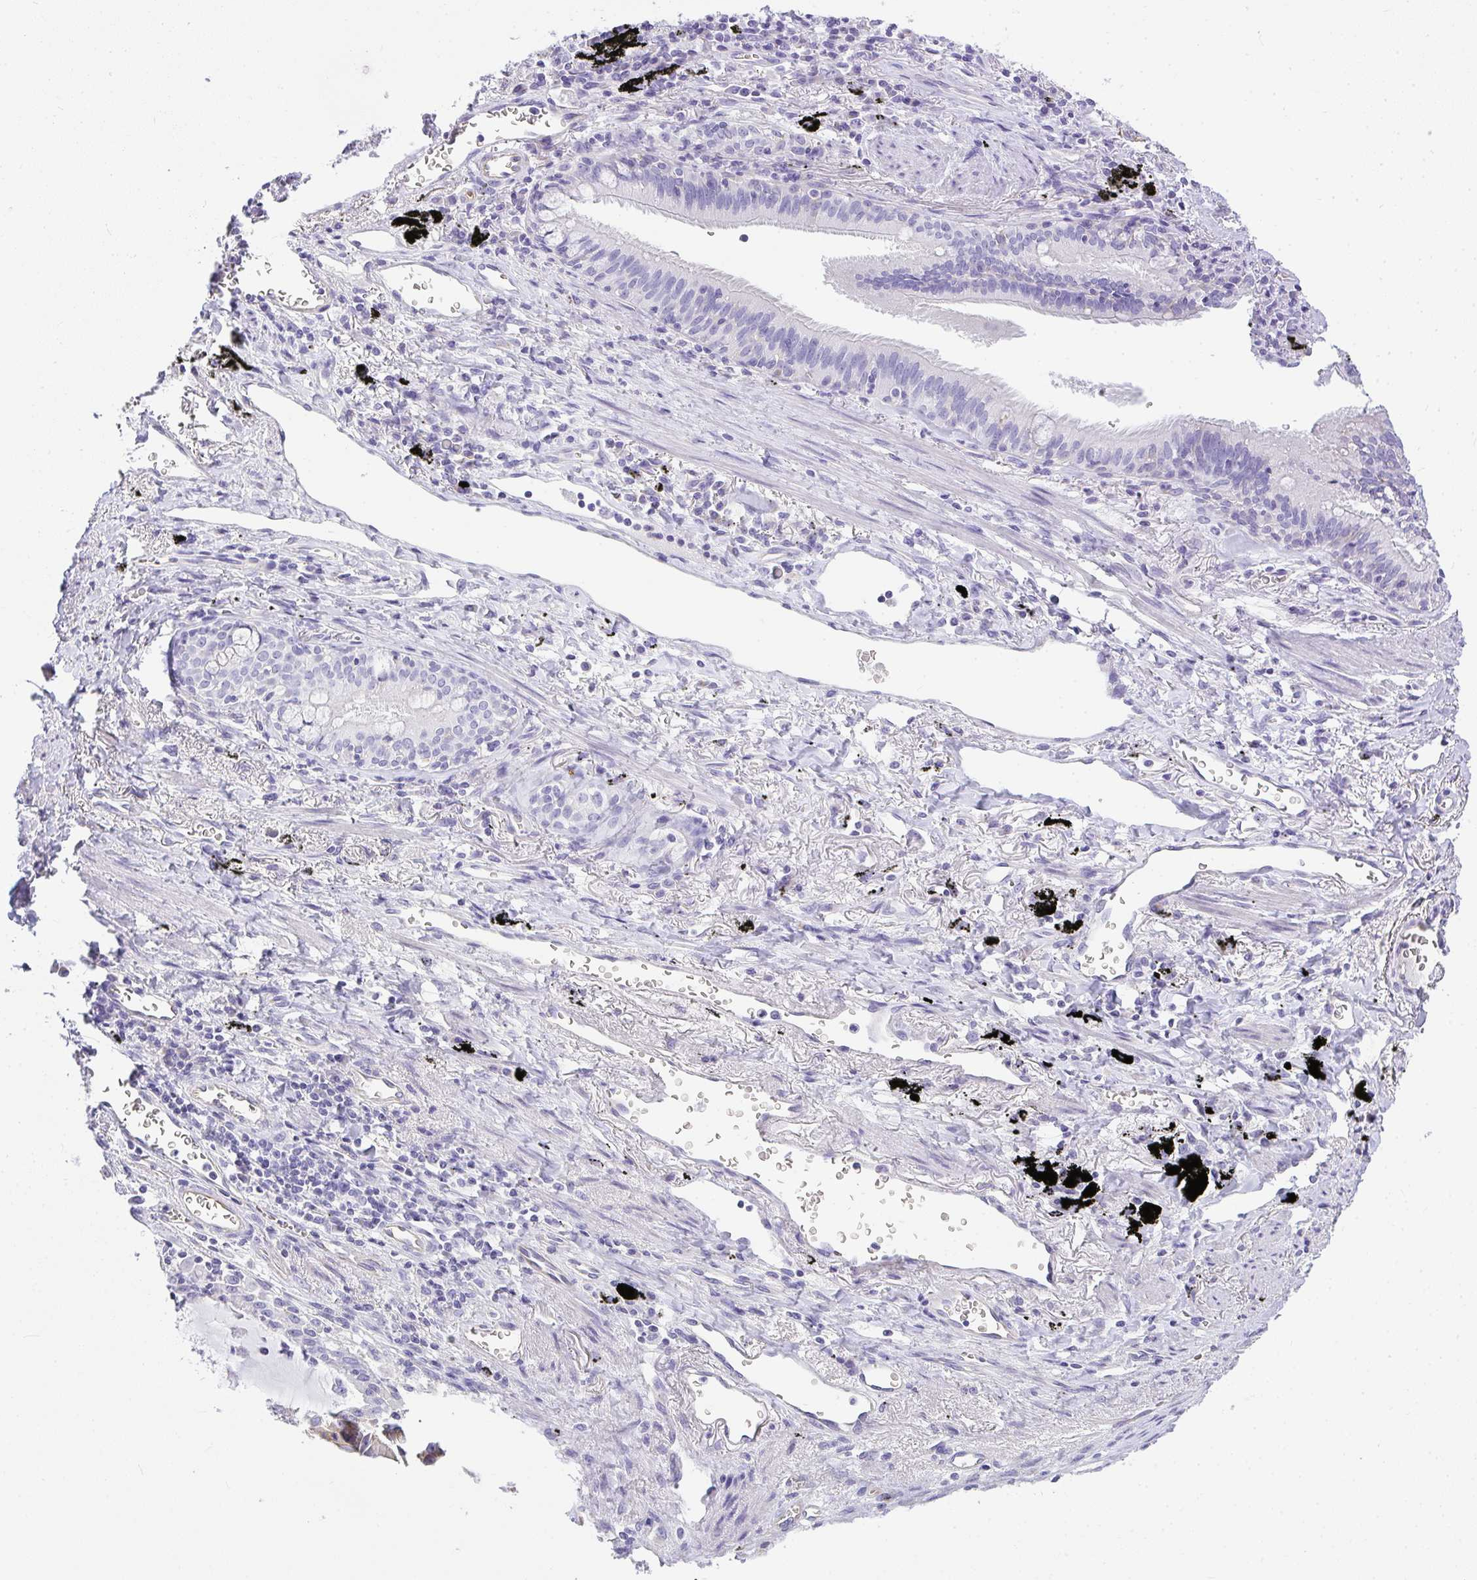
{"staining": {"intensity": "negative", "quantity": "none", "location": "none"}, "tissue": "lung cancer", "cell_type": "Tumor cells", "image_type": "cancer", "snomed": [{"axis": "morphology", "description": "Squamous cell carcinoma, NOS"}, {"axis": "morphology", "description": "Squamous cell carcinoma, metastatic, NOS"}, {"axis": "topography", "description": "Lymph node"}, {"axis": "topography", "description": "Lung"}], "caption": "IHC of human squamous cell carcinoma (lung) reveals no positivity in tumor cells.", "gene": "PLPPR3", "patient": {"sex": "female", "age": 62}}